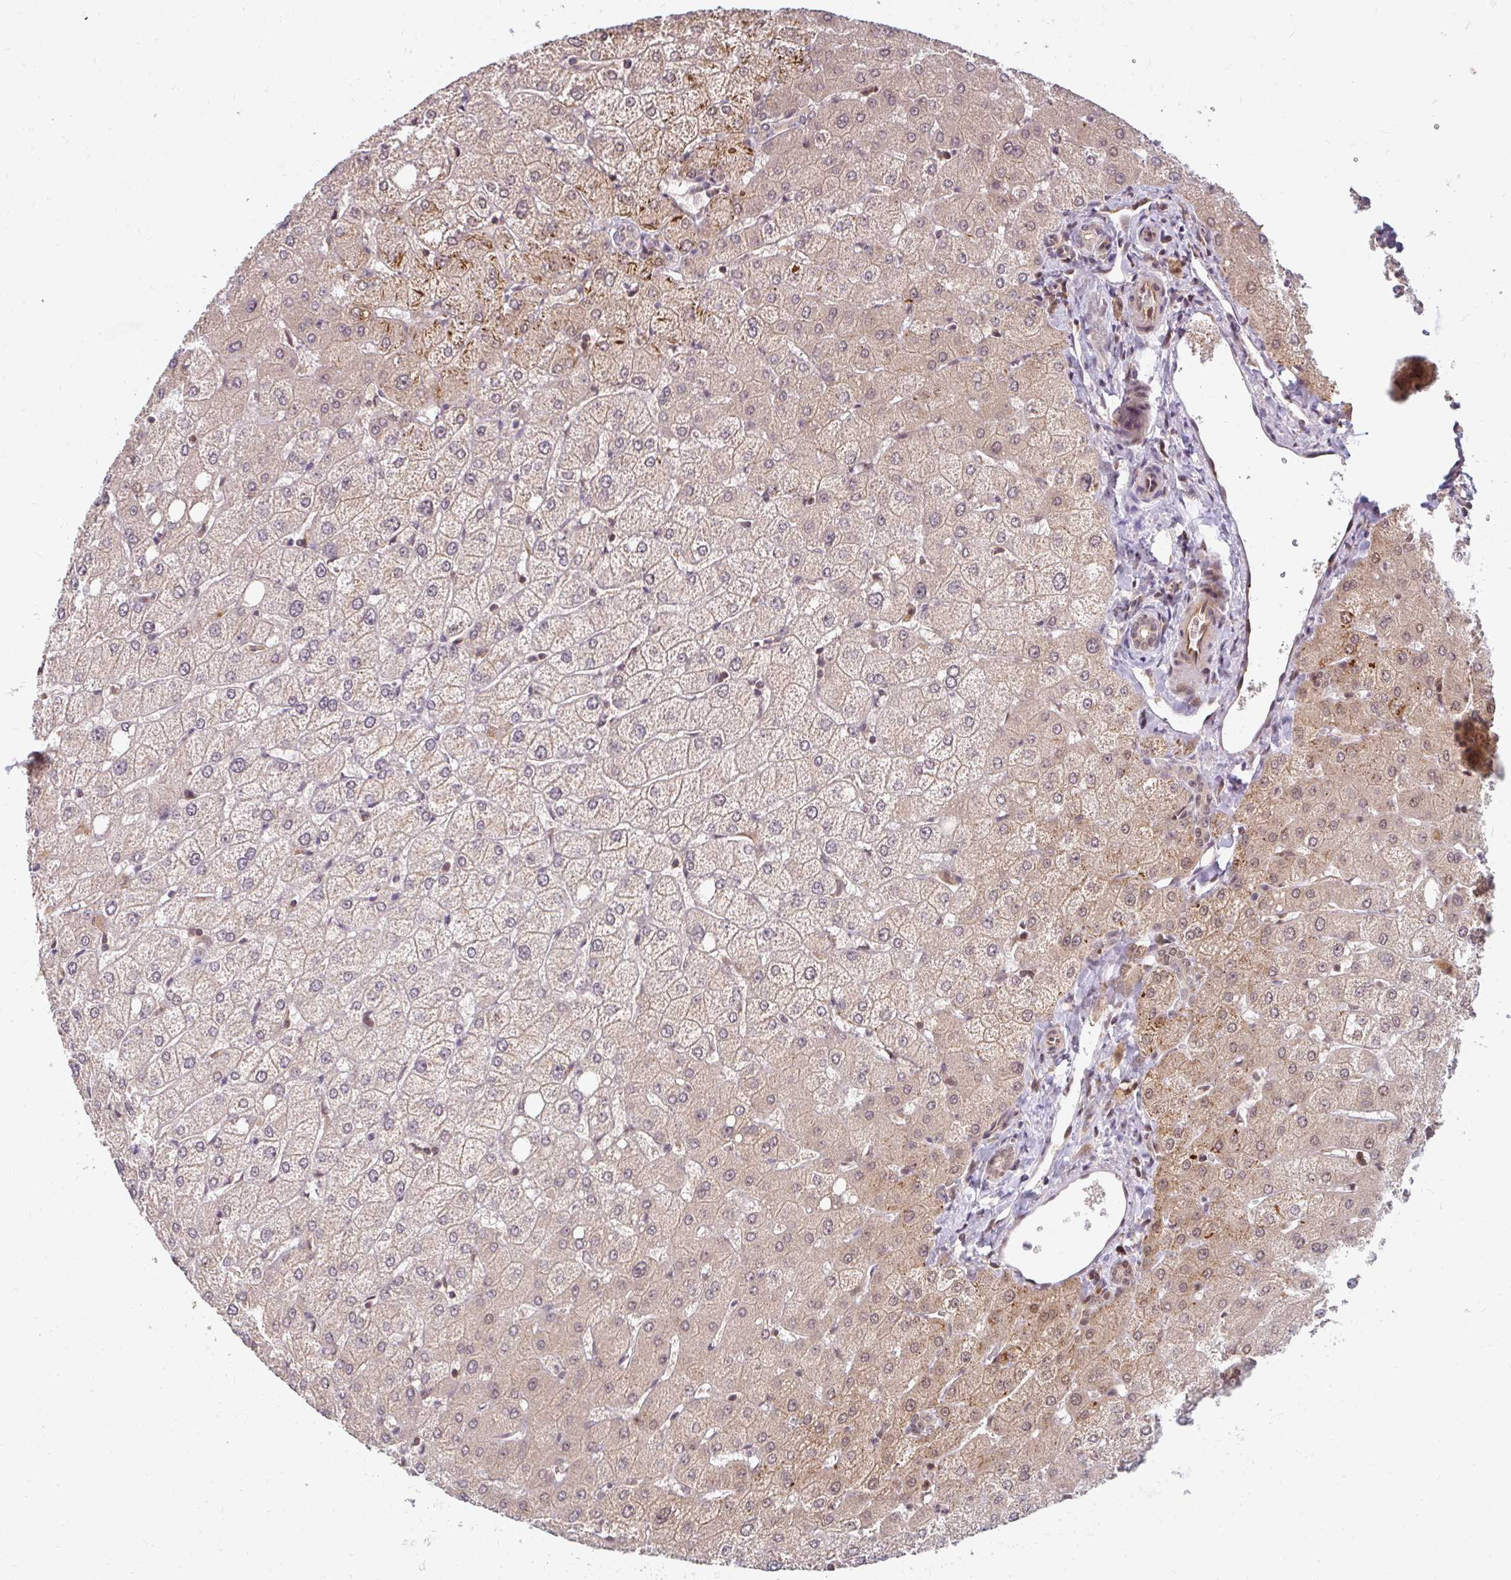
{"staining": {"intensity": "weak", "quantity": "<25%", "location": "cytoplasmic/membranous"}, "tissue": "liver", "cell_type": "Cholangiocytes", "image_type": "normal", "snomed": [{"axis": "morphology", "description": "Normal tissue, NOS"}, {"axis": "topography", "description": "Liver"}], "caption": "Histopathology image shows no protein positivity in cholangiocytes of unremarkable liver.", "gene": "GTF3C6", "patient": {"sex": "female", "age": 54}}